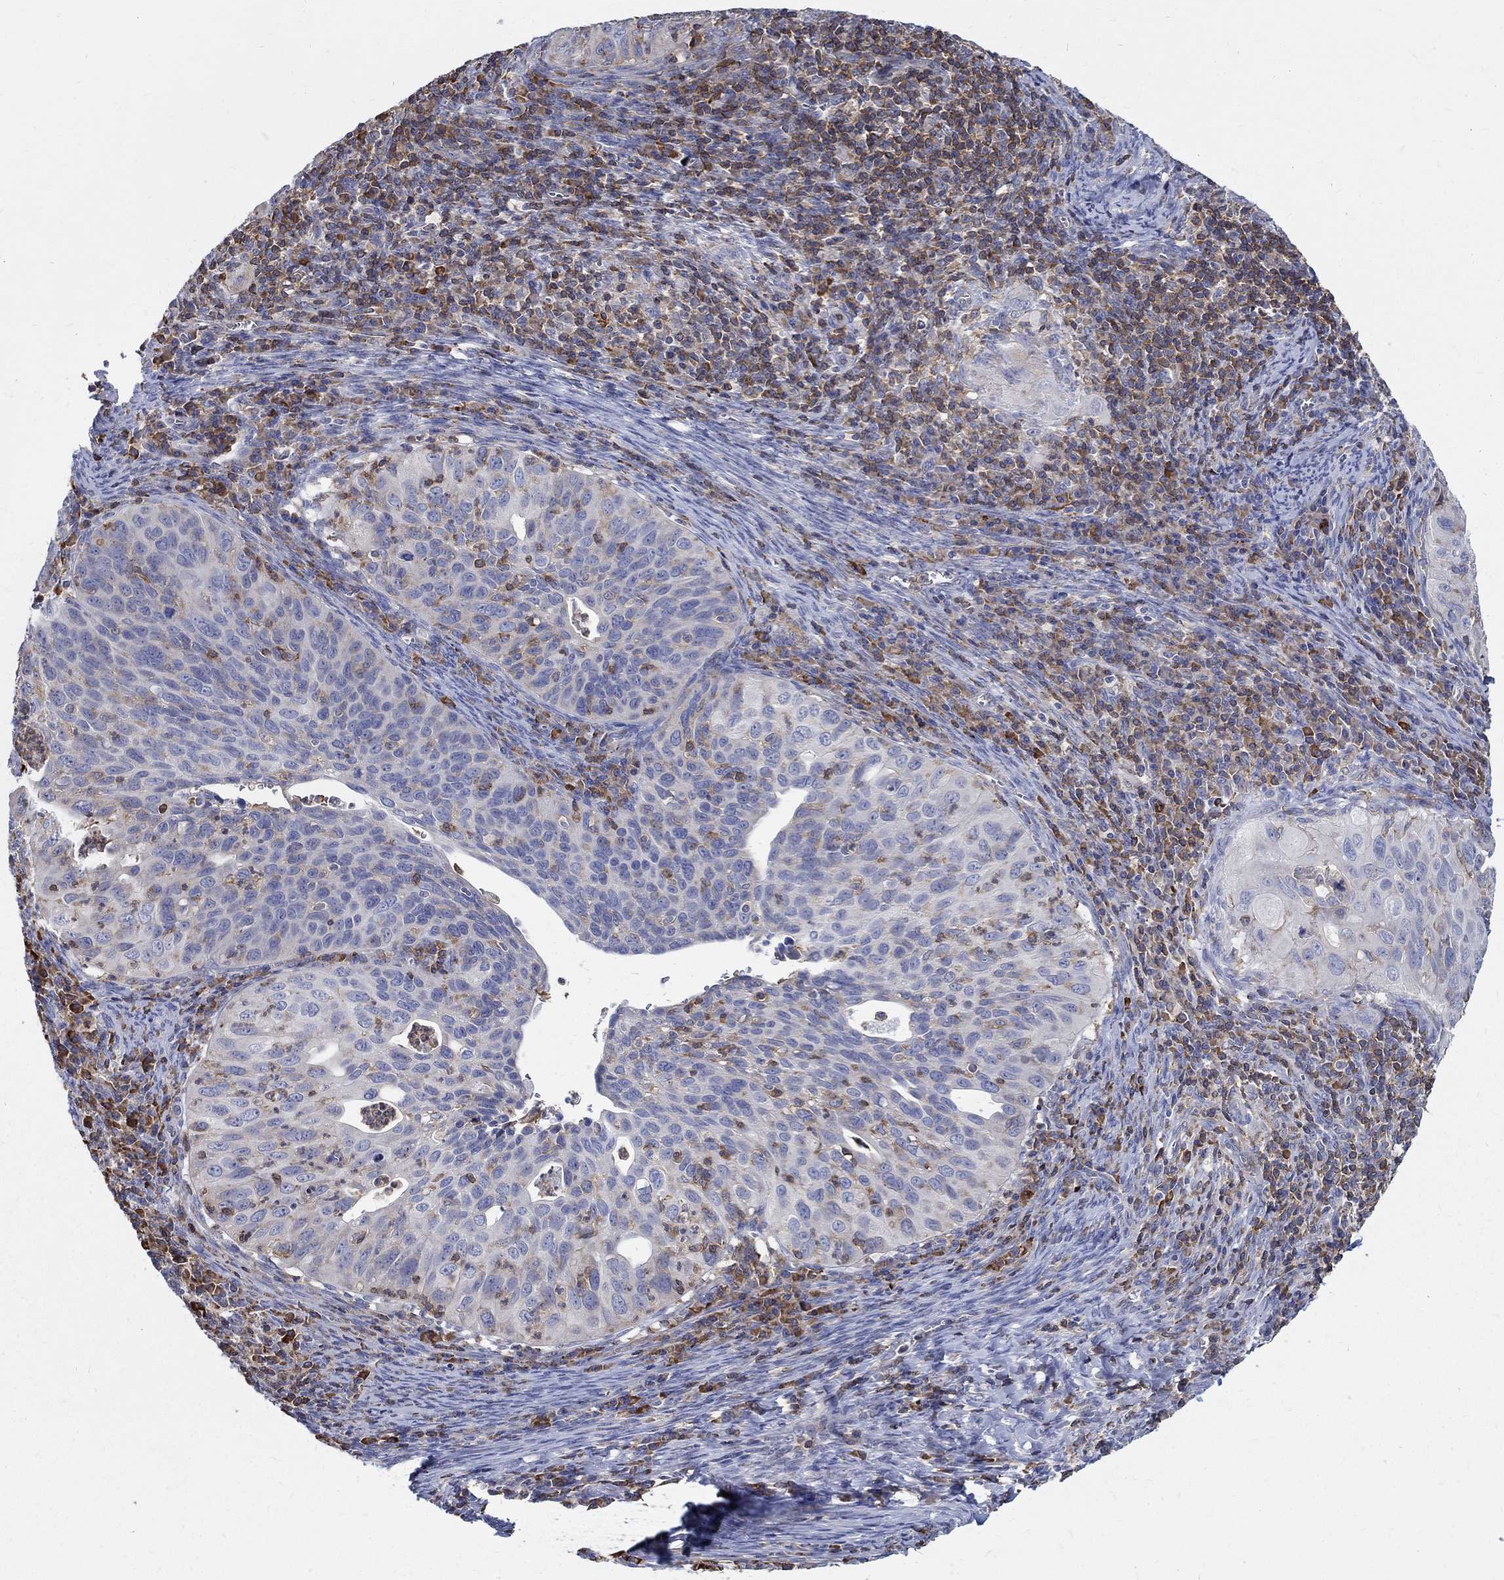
{"staining": {"intensity": "weak", "quantity": "<25%", "location": "cytoplasmic/membranous"}, "tissue": "cervical cancer", "cell_type": "Tumor cells", "image_type": "cancer", "snomed": [{"axis": "morphology", "description": "Squamous cell carcinoma, NOS"}, {"axis": "topography", "description": "Cervix"}], "caption": "Immunohistochemistry image of neoplastic tissue: human squamous cell carcinoma (cervical) stained with DAB (3,3'-diaminobenzidine) shows no significant protein positivity in tumor cells. (DAB immunohistochemistry with hematoxylin counter stain).", "gene": "AGAP2", "patient": {"sex": "female", "age": 26}}